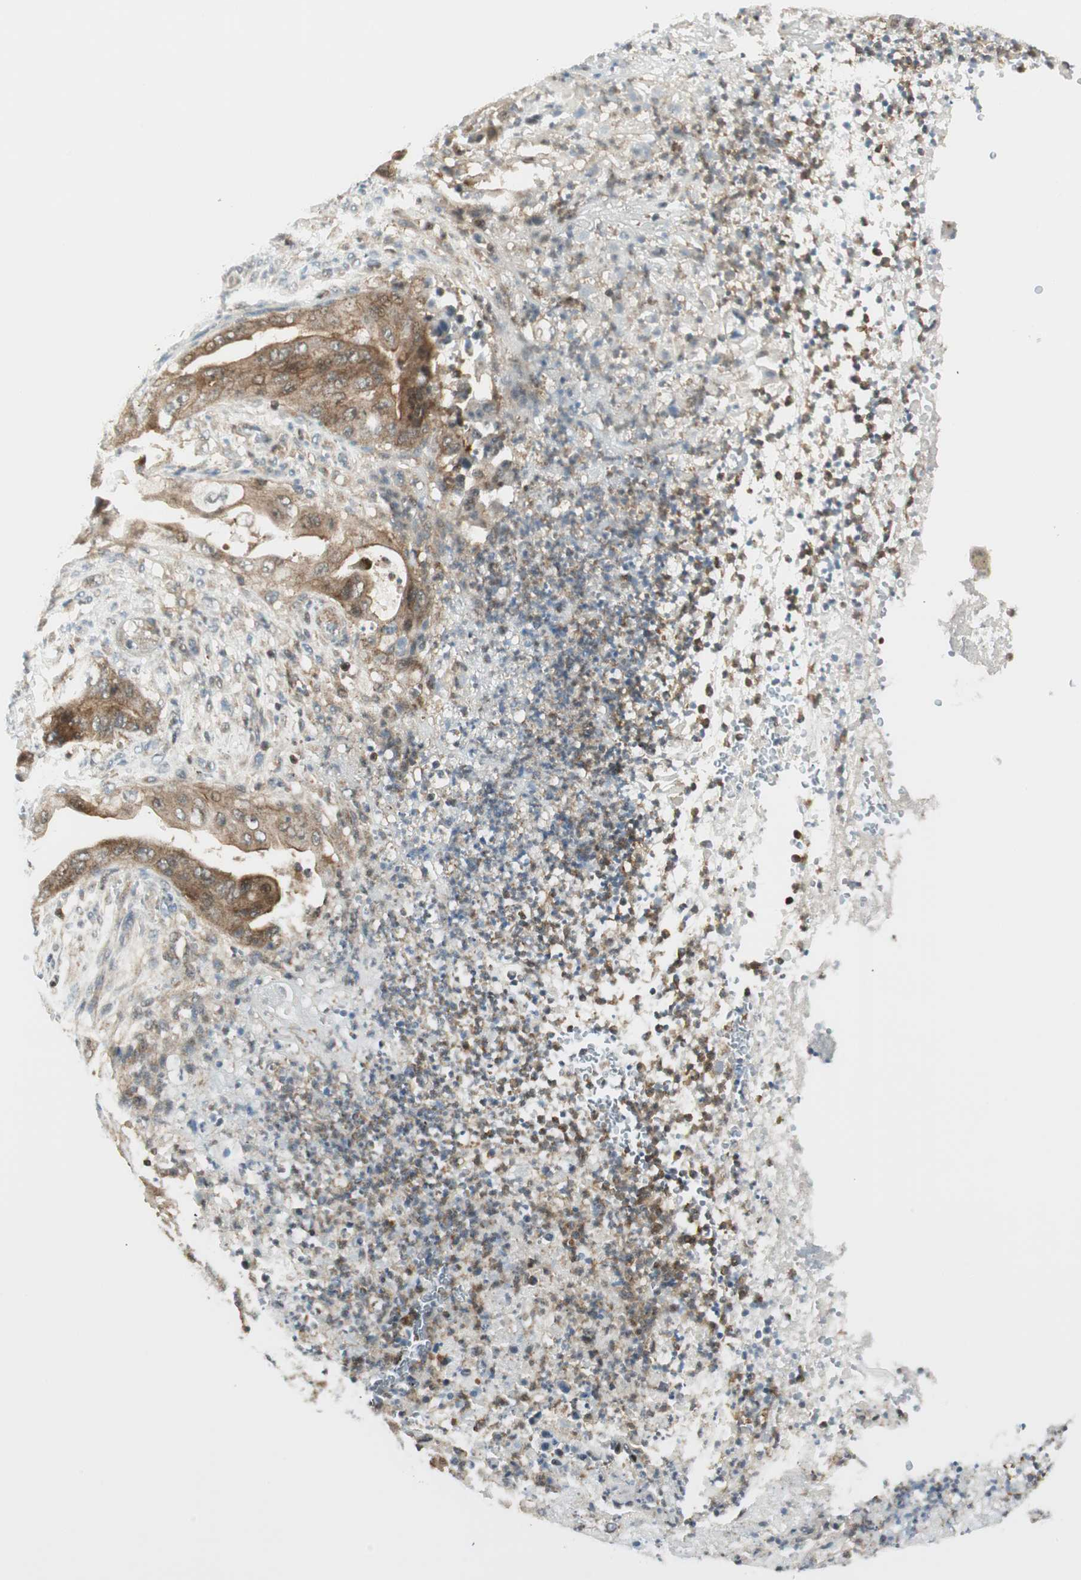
{"staining": {"intensity": "moderate", "quantity": ">75%", "location": "cytoplasmic/membranous"}, "tissue": "stomach cancer", "cell_type": "Tumor cells", "image_type": "cancer", "snomed": [{"axis": "morphology", "description": "Adenocarcinoma, NOS"}, {"axis": "topography", "description": "Stomach"}], "caption": "Immunohistochemical staining of human adenocarcinoma (stomach) demonstrates medium levels of moderate cytoplasmic/membranous positivity in approximately >75% of tumor cells.", "gene": "PPP1CA", "patient": {"sex": "female", "age": 73}}